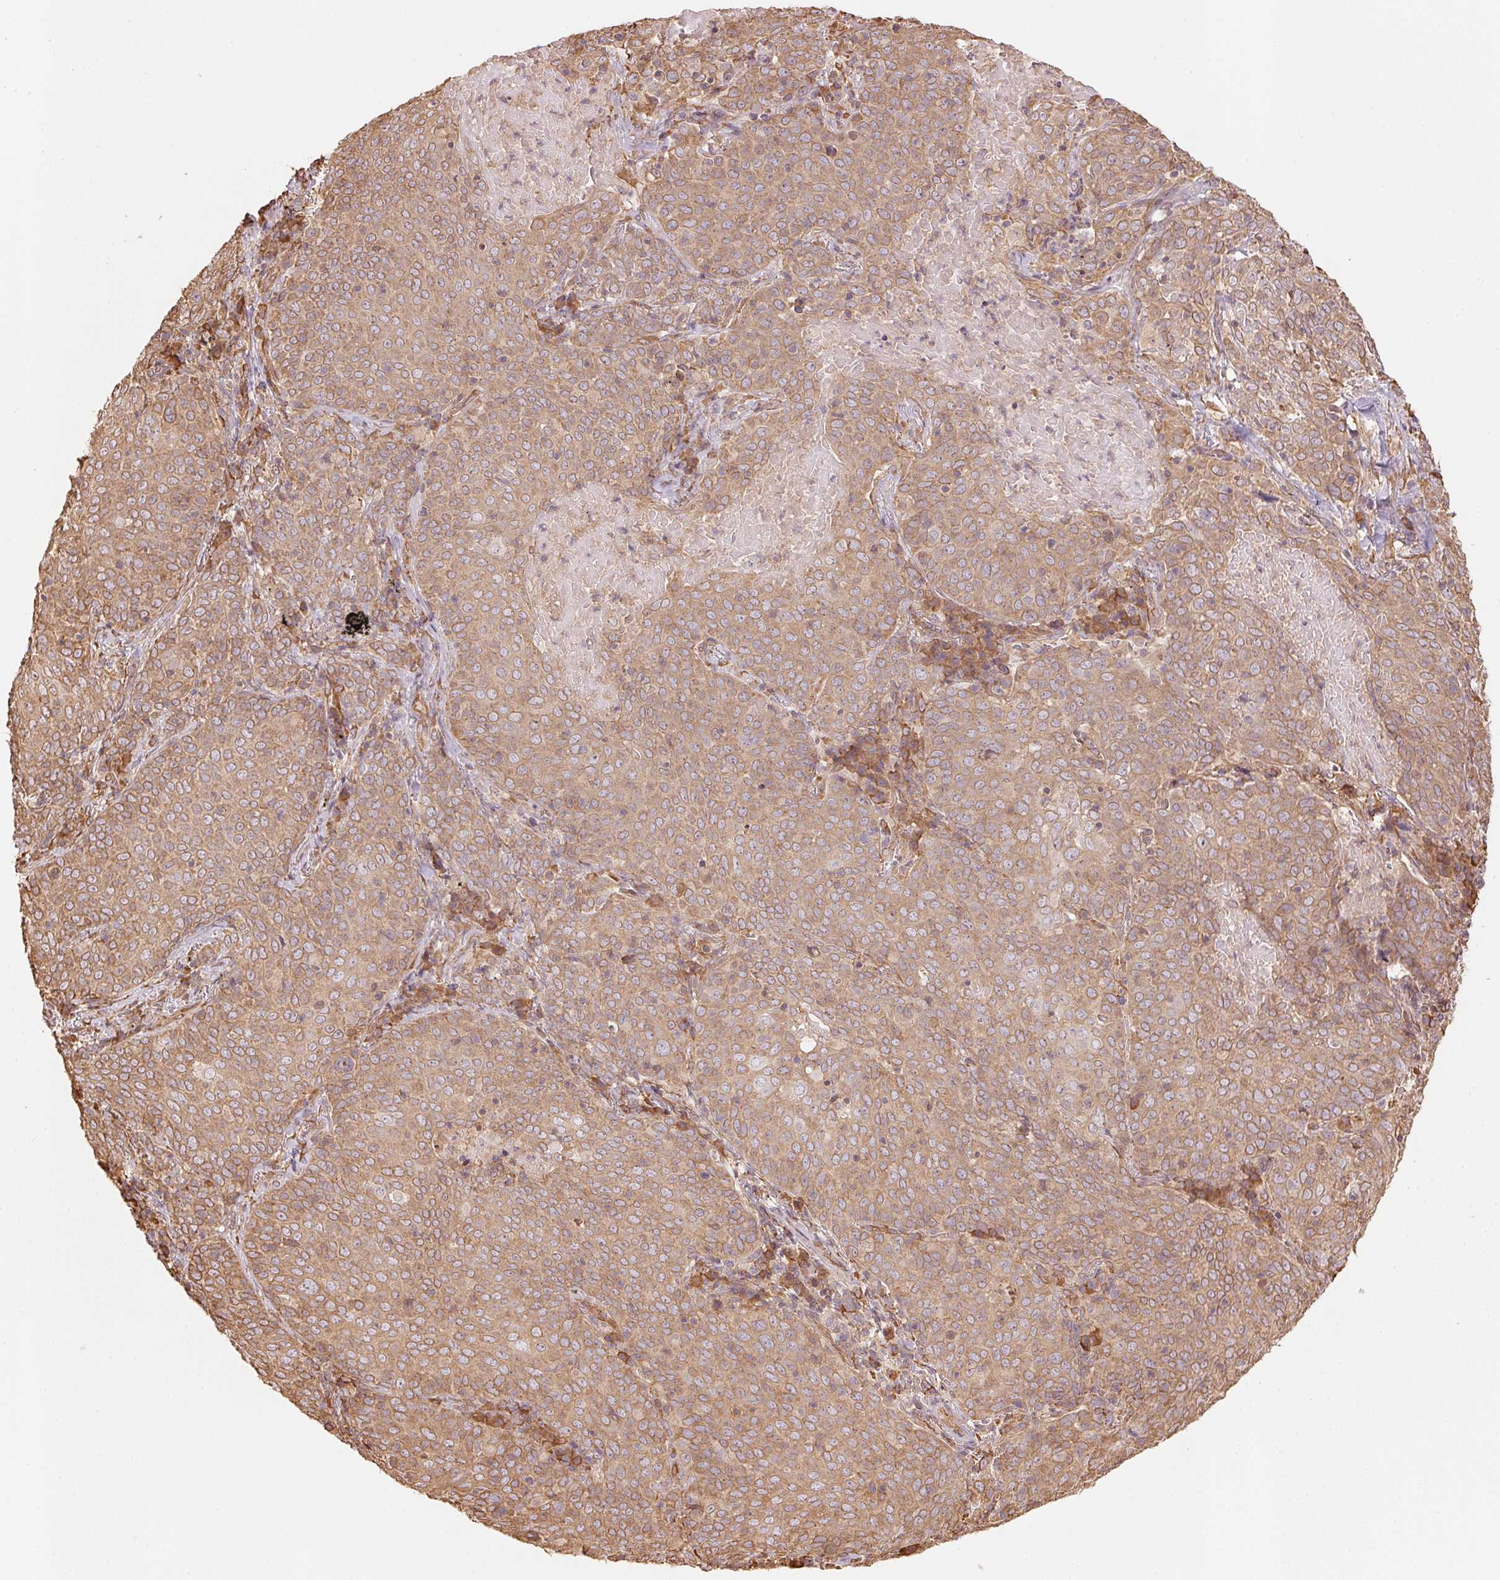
{"staining": {"intensity": "weak", "quantity": ">75%", "location": "cytoplasmic/membranous"}, "tissue": "lung cancer", "cell_type": "Tumor cells", "image_type": "cancer", "snomed": [{"axis": "morphology", "description": "Squamous cell carcinoma, NOS"}, {"axis": "topography", "description": "Lung"}], "caption": "Tumor cells show low levels of weak cytoplasmic/membranous expression in about >75% of cells in human squamous cell carcinoma (lung).", "gene": "C6orf163", "patient": {"sex": "male", "age": 82}}